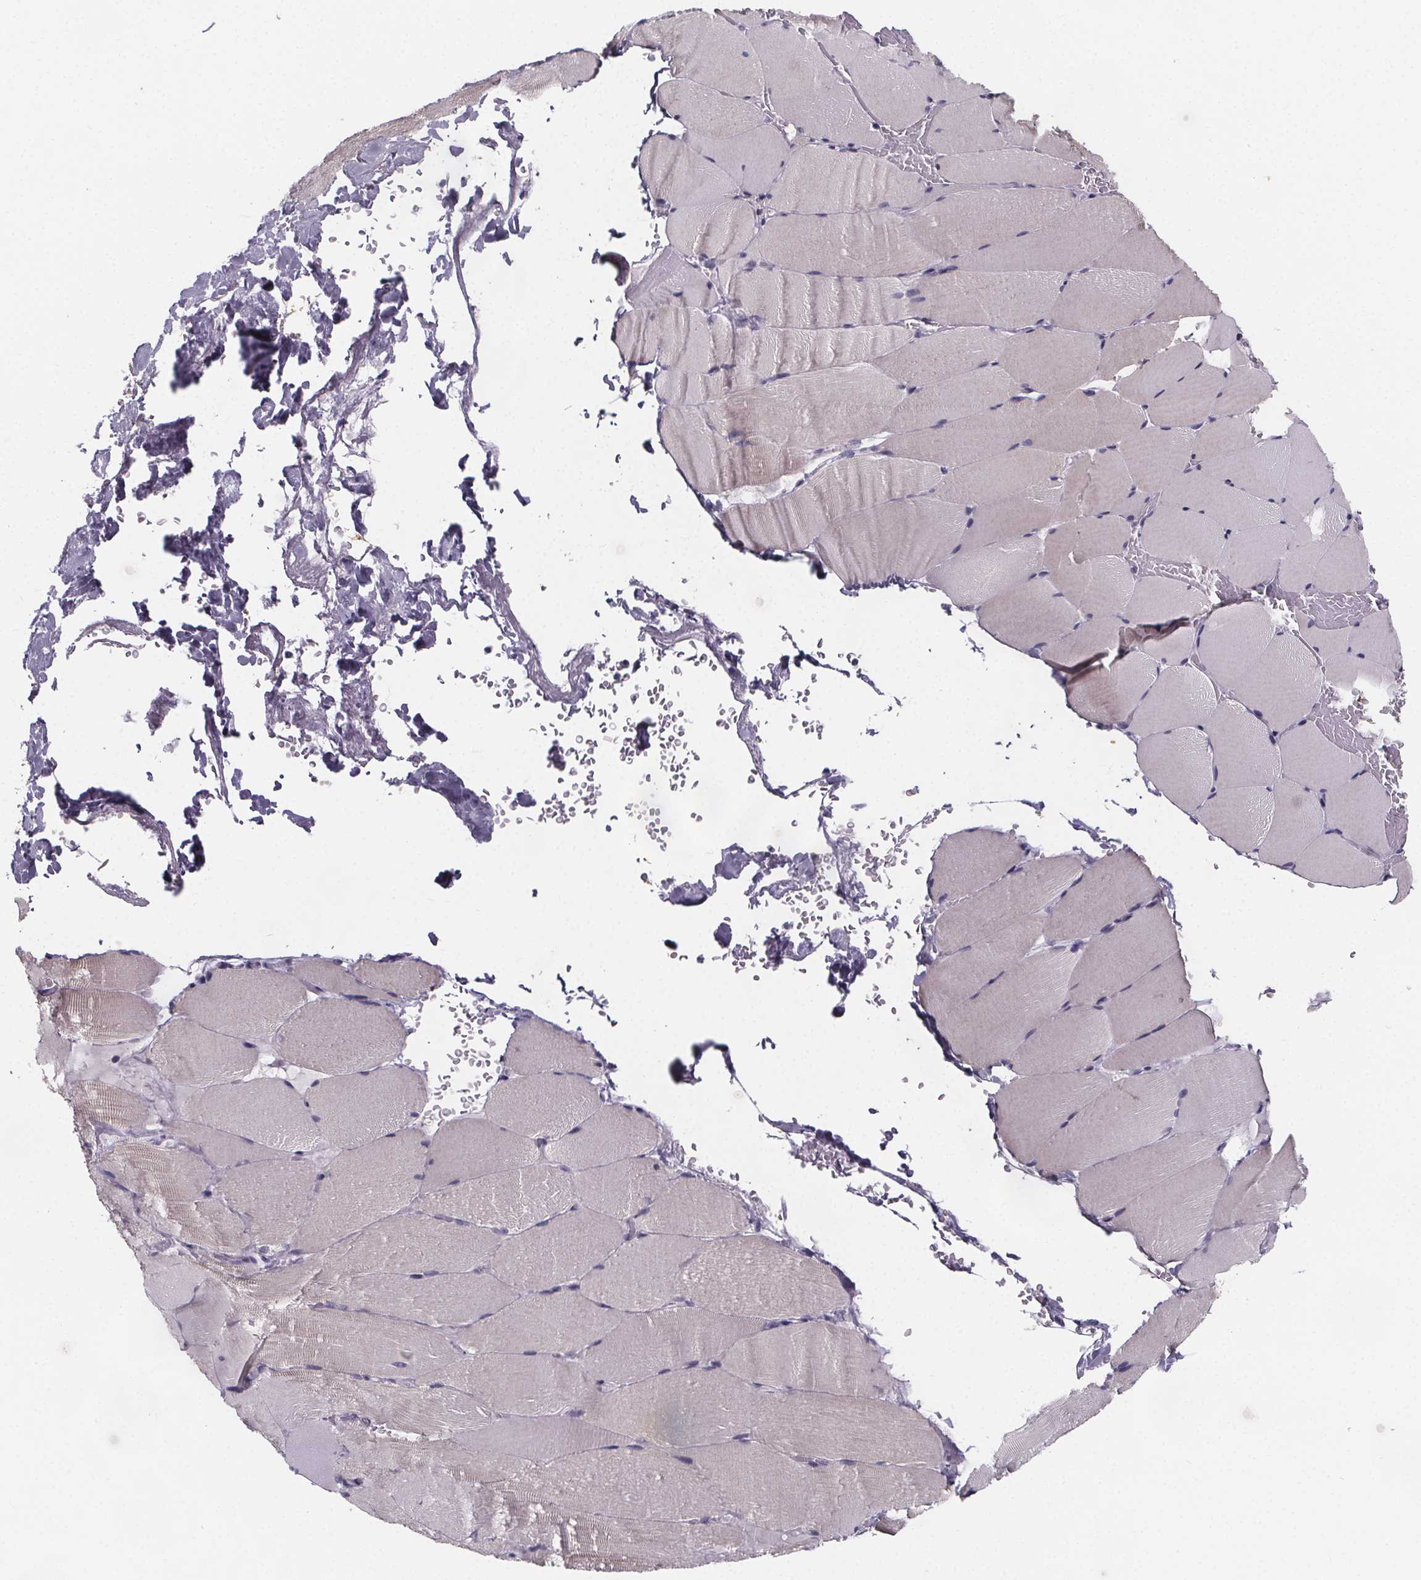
{"staining": {"intensity": "weak", "quantity": "<25%", "location": "cytoplasmic/membranous"}, "tissue": "skeletal muscle", "cell_type": "Myocytes", "image_type": "normal", "snomed": [{"axis": "morphology", "description": "Normal tissue, NOS"}, {"axis": "topography", "description": "Skeletal muscle"}], "caption": "This is an immunohistochemistry micrograph of benign skeletal muscle. There is no staining in myocytes.", "gene": "PAH", "patient": {"sex": "female", "age": 37}}